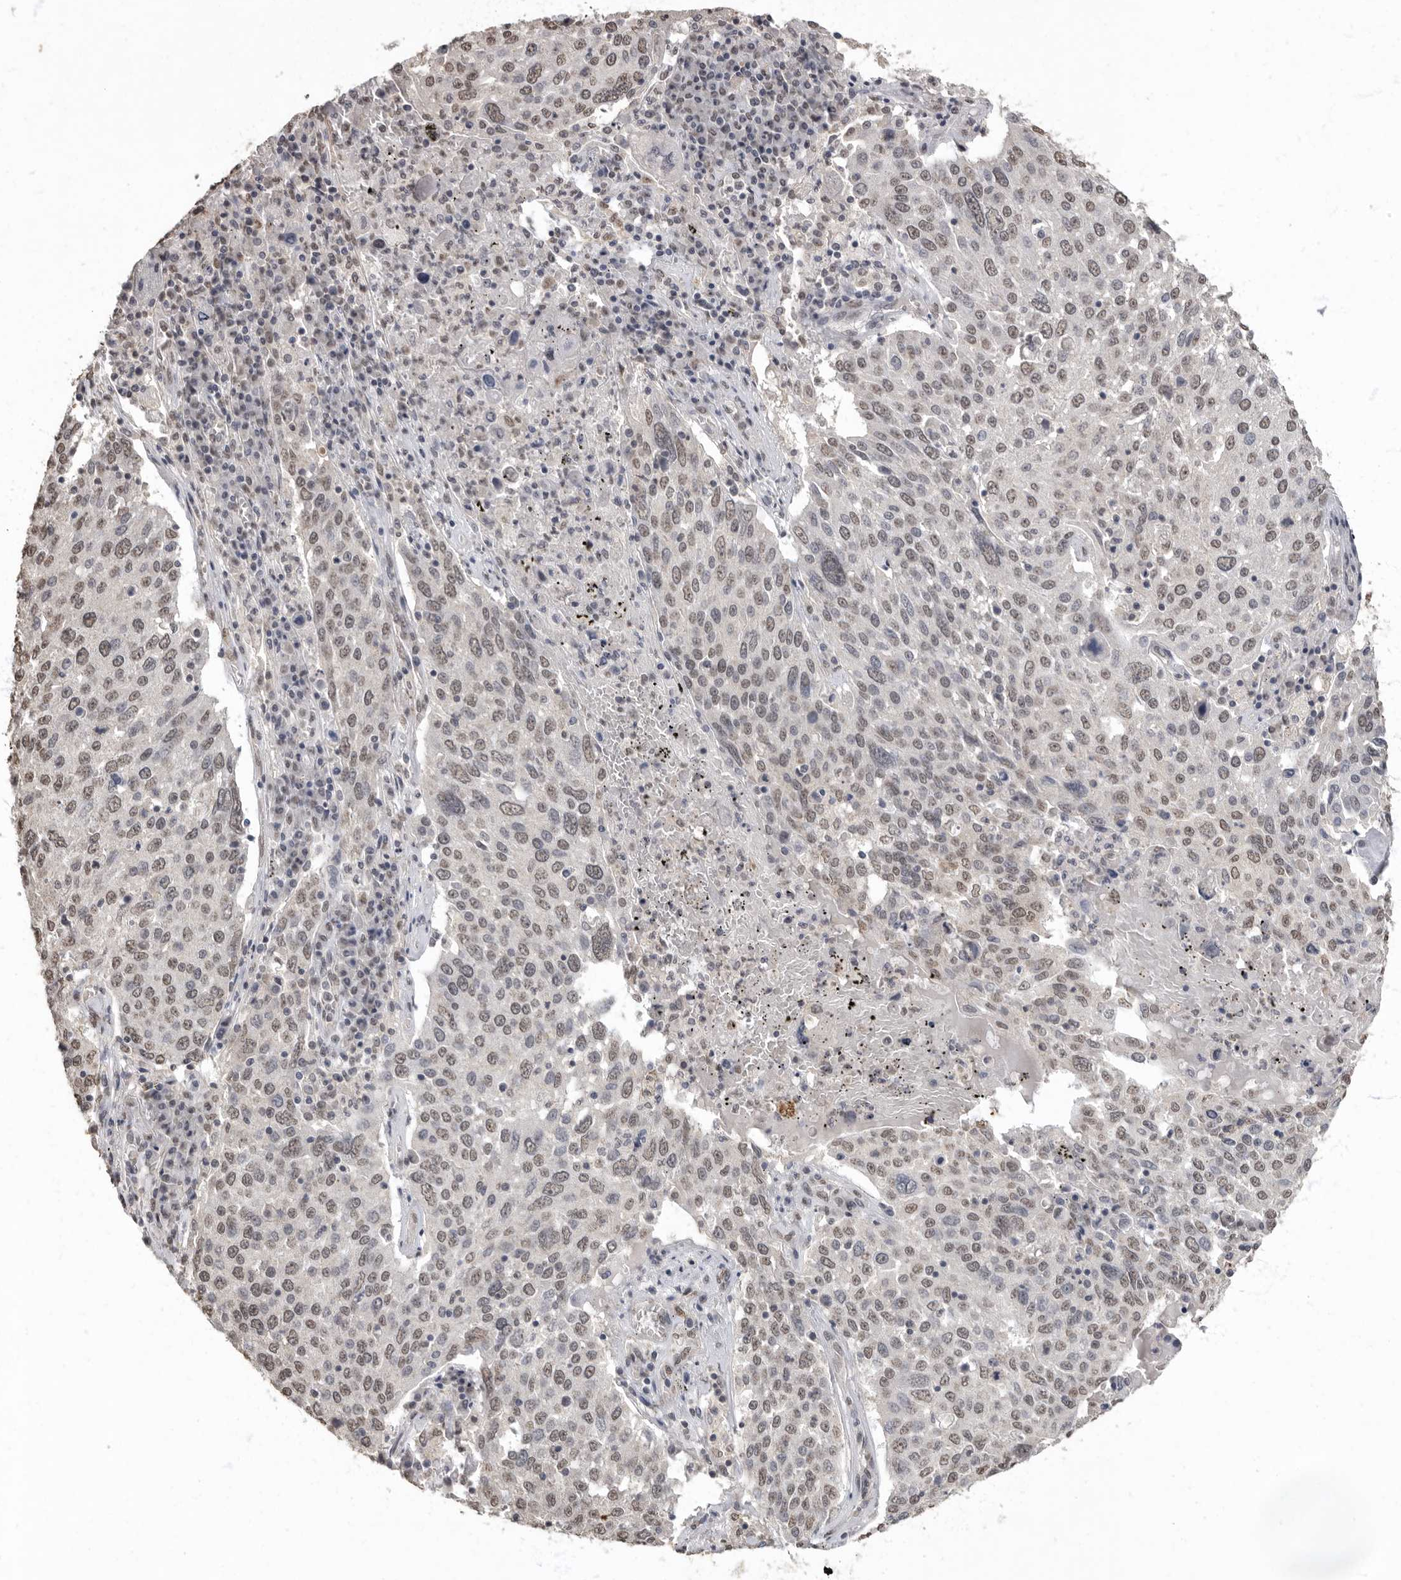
{"staining": {"intensity": "weak", "quantity": "25%-75%", "location": "nuclear"}, "tissue": "lung cancer", "cell_type": "Tumor cells", "image_type": "cancer", "snomed": [{"axis": "morphology", "description": "Squamous cell carcinoma, NOS"}, {"axis": "topography", "description": "Lung"}], "caption": "Tumor cells display low levels of weak nuclear positivity in about 25%-75% of cells in human squamous cell carcinoma (lung).", "gene": "NBL1", "patient": {"sex": "male", "age": 65}}